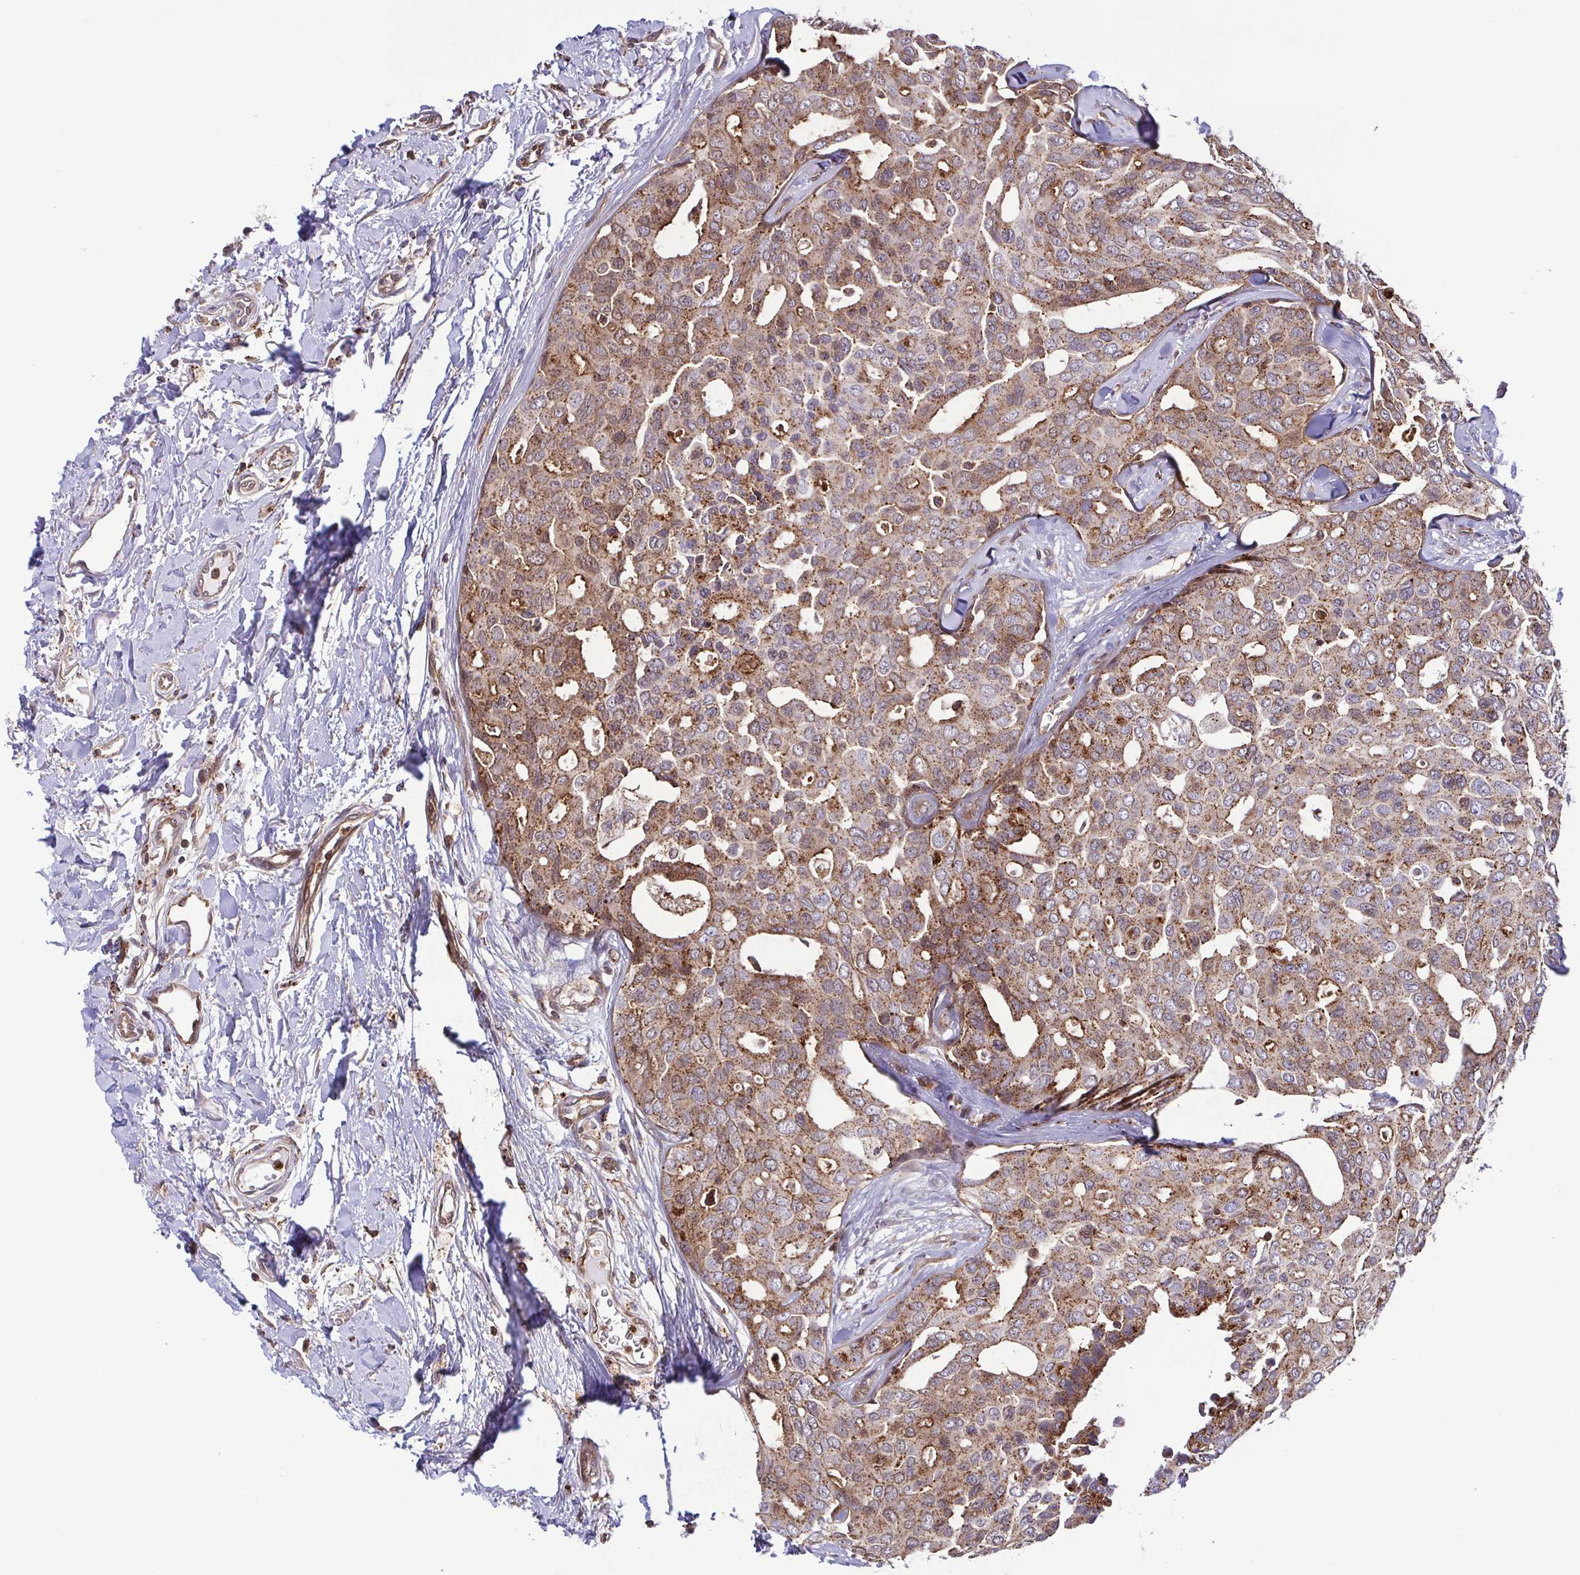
{"staining": {"intensity": "moderate", "quantity": ">75%", "location": "cytoplasmic/membranous"}, "tissue": "breast cancer", "cell_type": "Tumor cells", "image_type": "cancer", "snomed": [{"axis": "morphology", "description": "Duct carcinoma"}, {"axis": "topography", "description": "Breast"}], "caption": "IHC of breast intraductal carcinoma shows medium levels of moderate cytoplasmic/membranous positivity in approximately >75% of tumor cells. (DAB (3,3'-diaminobenzidine) IHC with brightfield microscopy, high magnification).", "gene": "CHMP1B", "patient": {"sex": "female", "age": 54}}